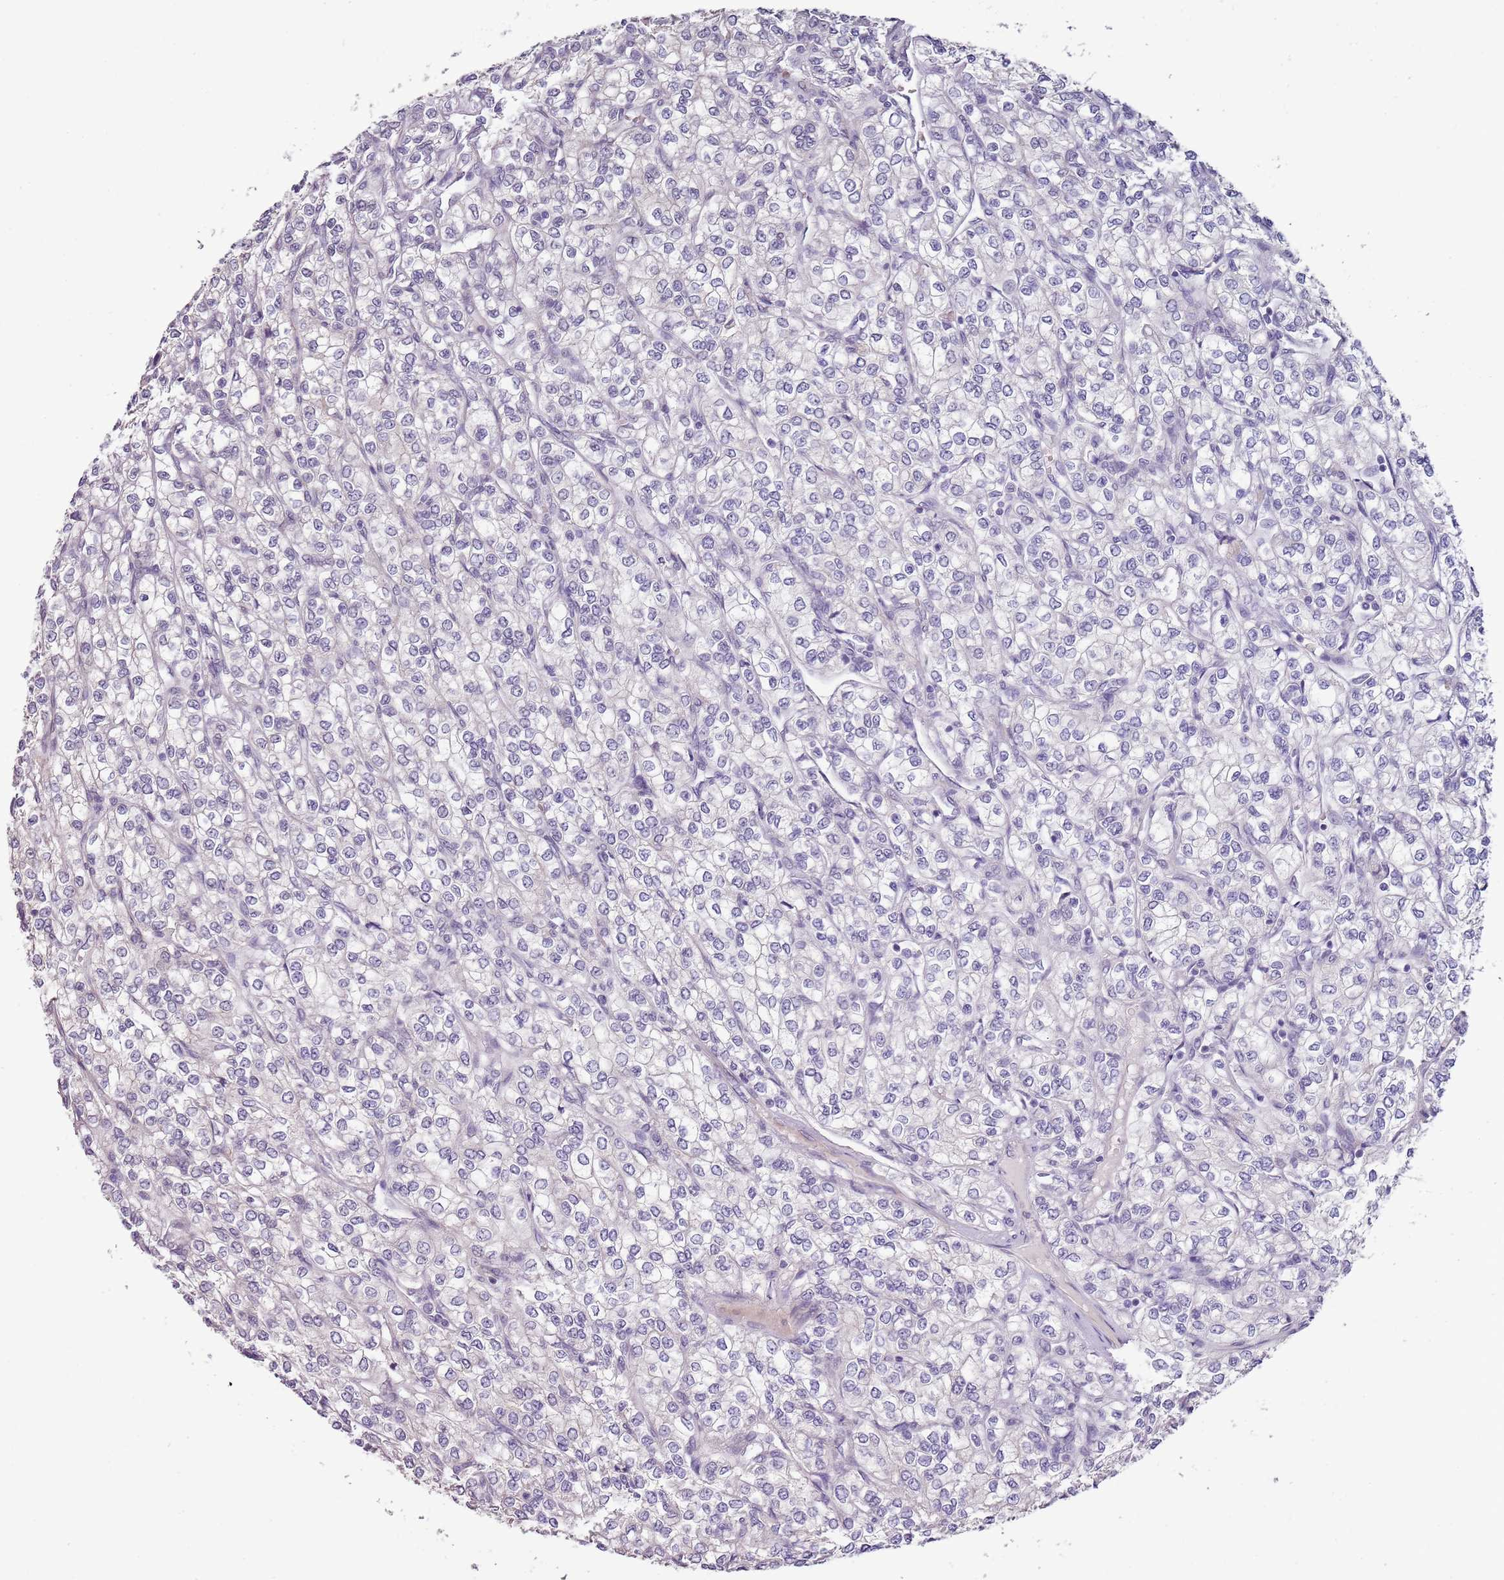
{"staining": {"intensity": "negative", "quantity": "none", "location": "none"}, "tissue": "renal cancer", "cell_type": "Tumor cells", "image_type": "cancer", "snomed": [{"axis": "morphology", "description": "Adenocarcinoma, NOS"}, {"axis": "topography", "description": "Kidney"}], "caption": "Renal cancer stained for a protein using IHC displays no staining tumor cells.", "gene": "NBPF3", "patient": {"sex": "male", "age": 80}}